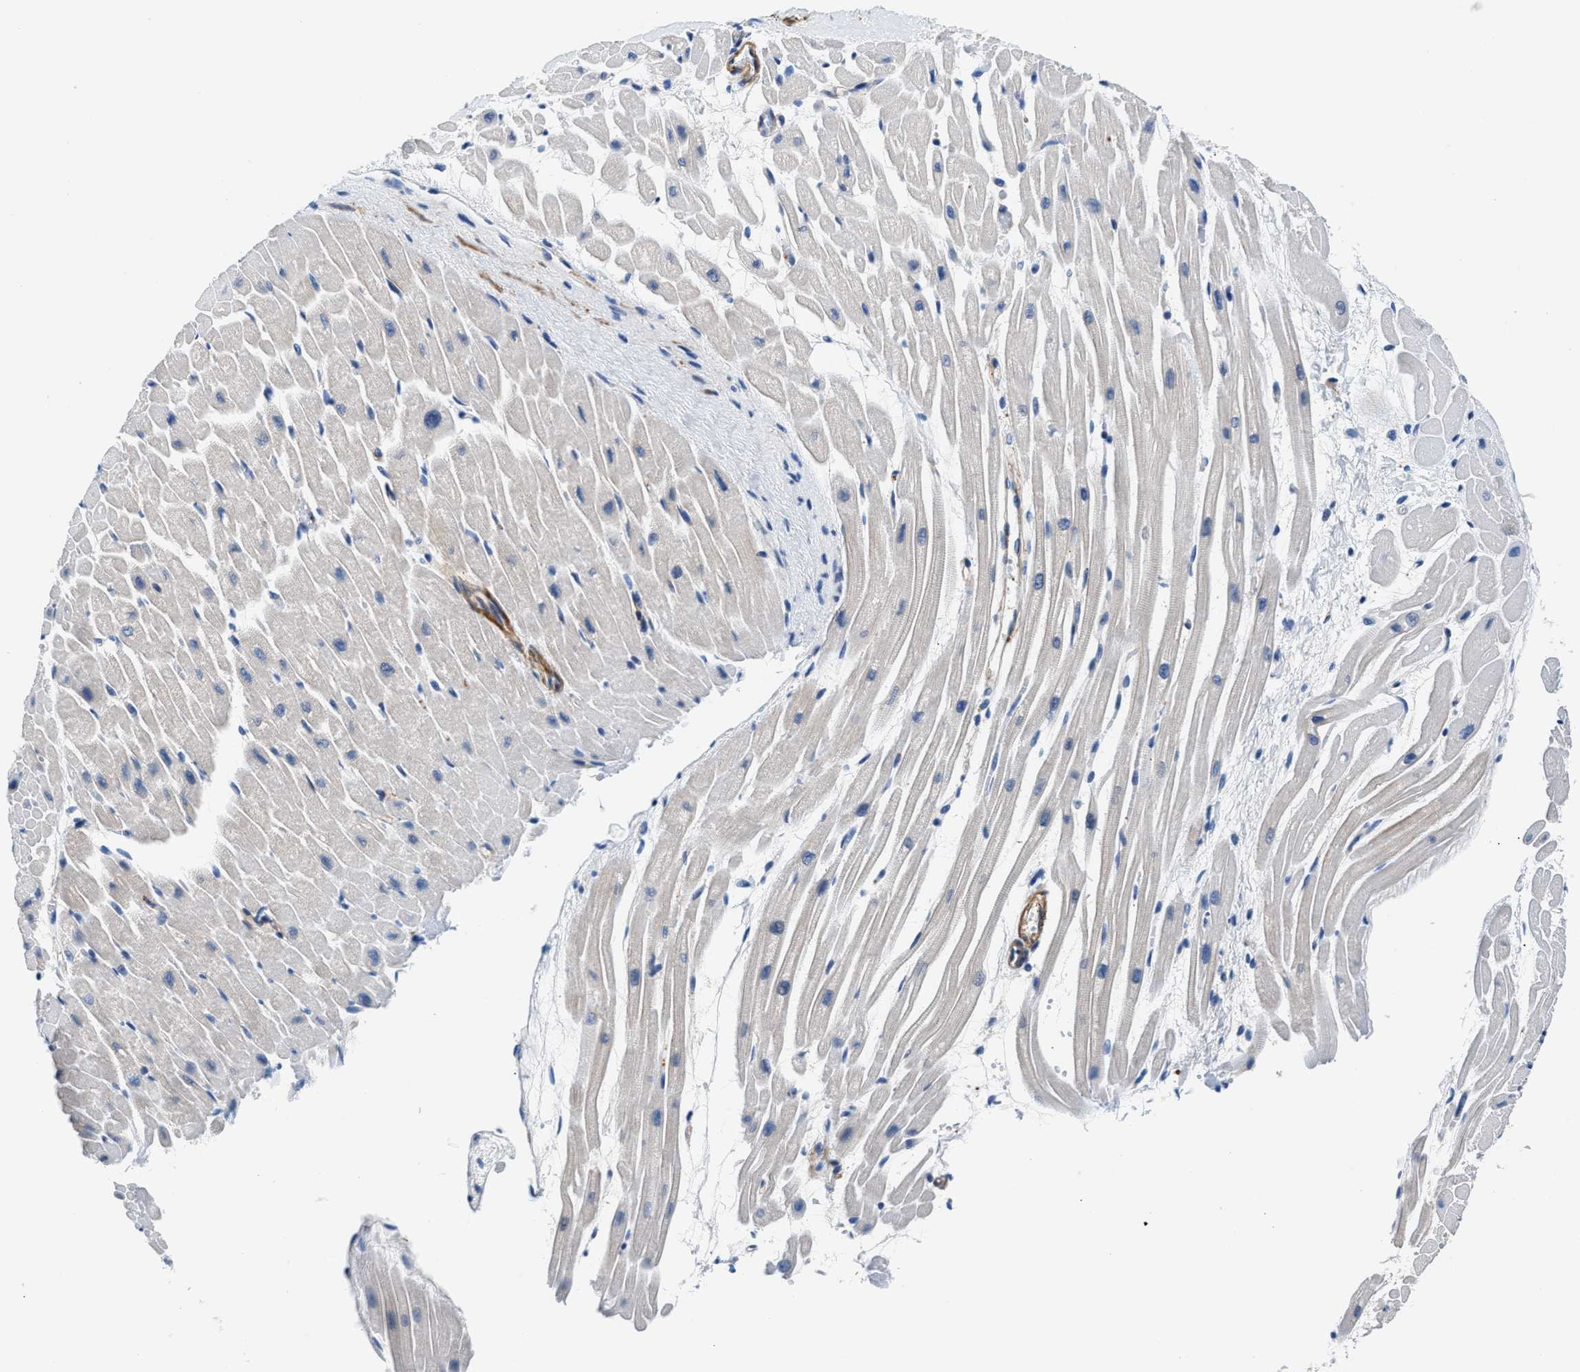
{"staining": {"intensity": "moderate", "quantity": "<25%", "location": "cytoplasmic/membranous"}, "tissue": "heart muscle", "cell_type": "Cardiomyocytes", "image_type": "normal", "snomed": [{"axis": "morphology", "description": "Normal tissue, NOS"}, {"axis": "topography", "description": "Heart"}], "caption": "This image shows IHC staining of unremarkable human heart muscle, with low moderate cytoplasmic/membranous positivity in approximately <25% of cardiomyocytes.", "gene": "PARG", "patient": {"sex": "male", "age": 45}}